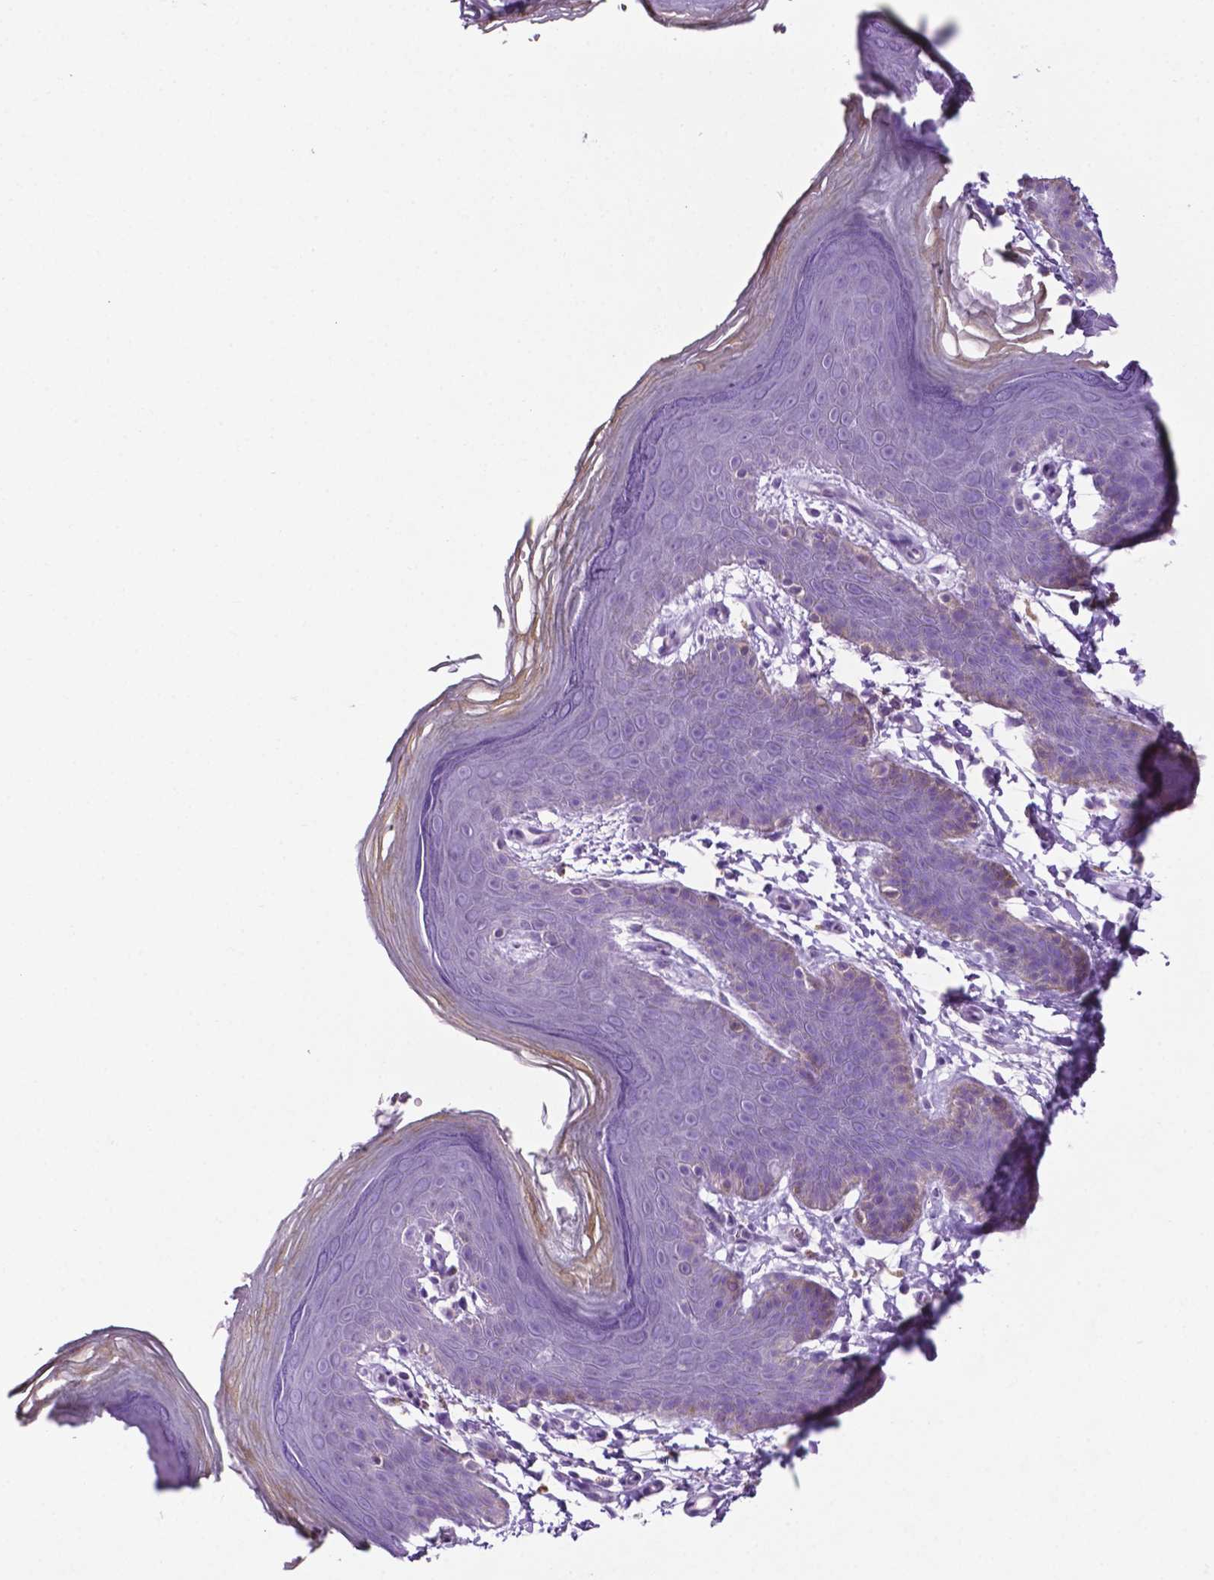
{"staining": {"intensity": "moderate", "quantity": "<25%", "location": "cytoplasmic/membranous"}, "tissue": "skin", "cell_type": "Epidermal cells", "image_type": "normal", "snomed": [{"axis": "morphology", "description": "Normal tissue, NOS"}, {"axis": "topography", "description": "Anal"}], "caption": "A high-resolution histopathology image shows immunohistochemistry (IHC) staining of normal skin, which exhibits moderate cytoplasmic/membranous positivity in approximately <25% of epidermal cells.", "gene": "PHGR1", "patient": {"sex": "male", "age": 53}}